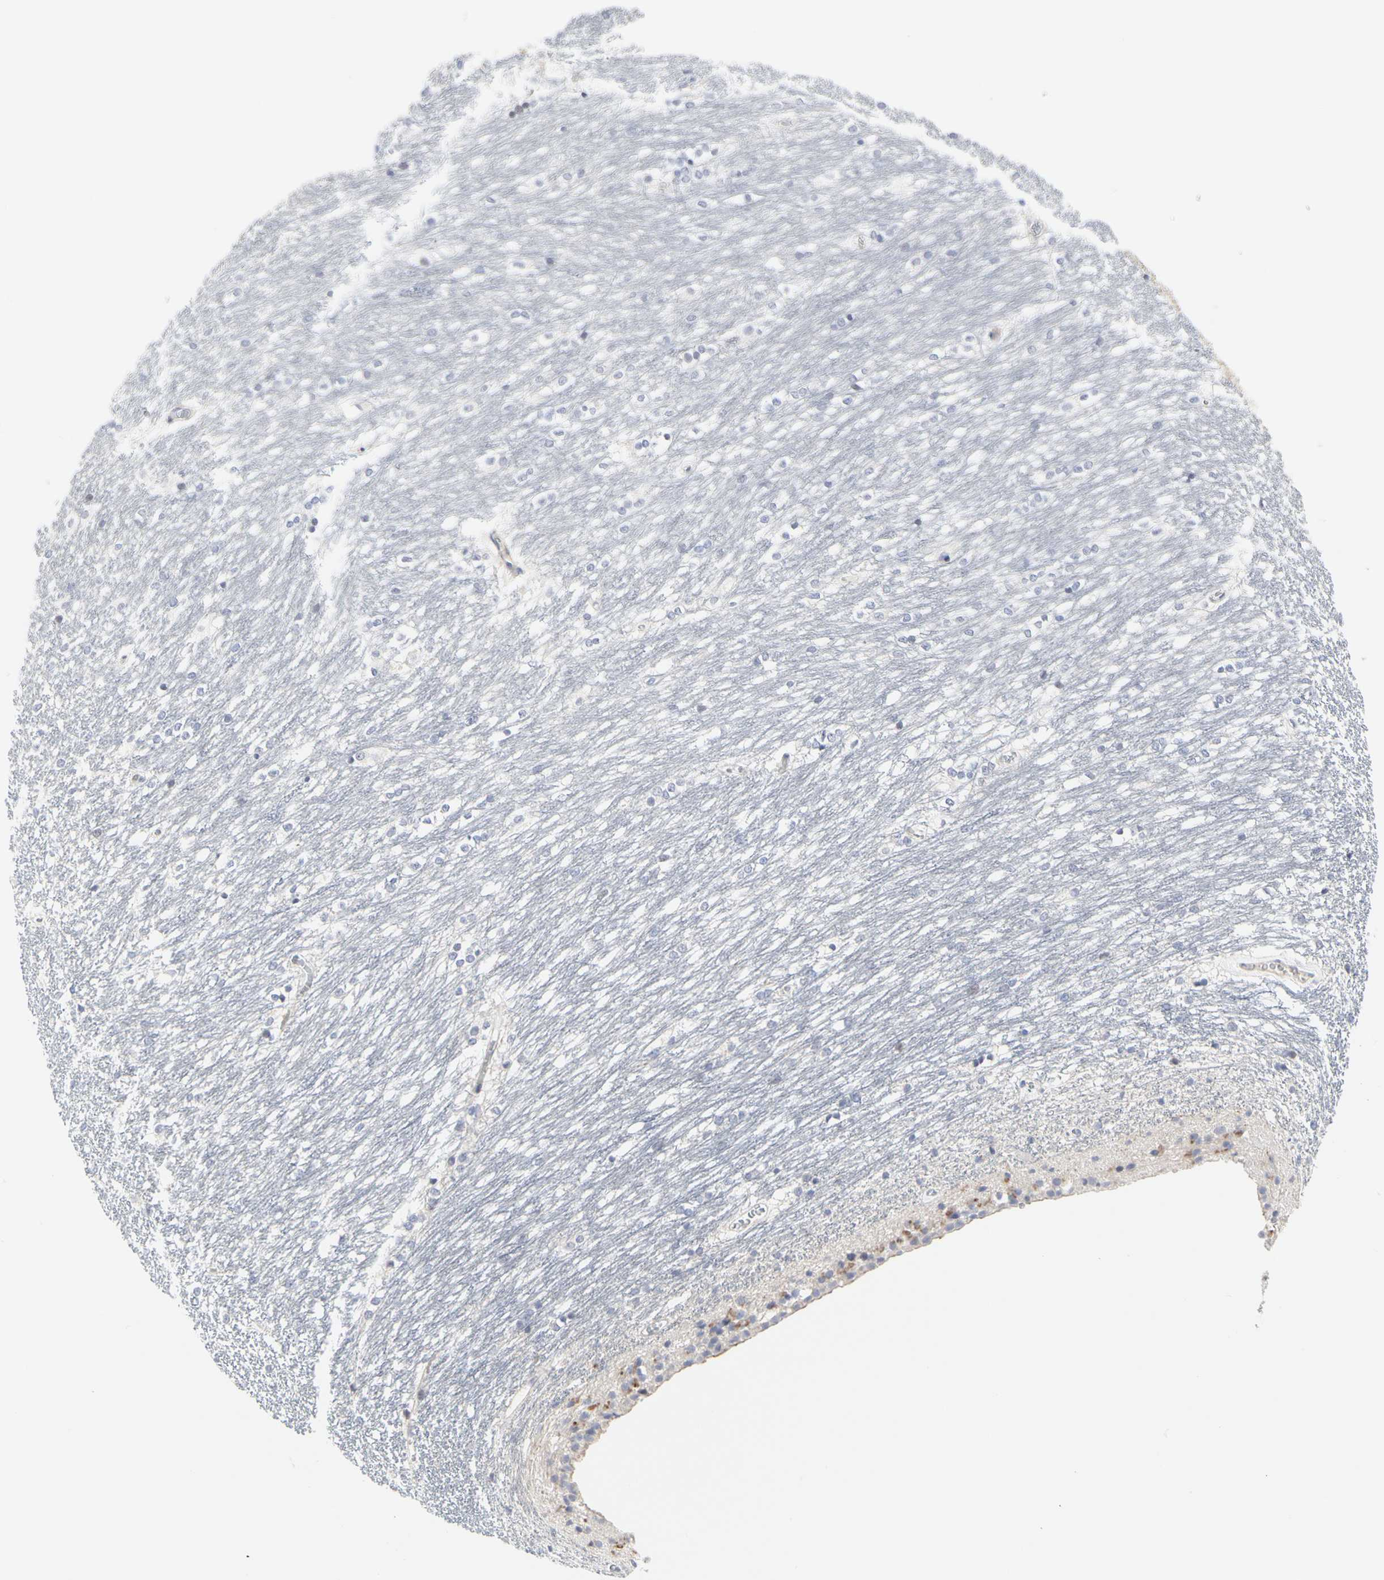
{"staining": {"intensity": "moderate", "quantity": "<25%", "location": "cytoplasmic/membranous"}, "tissue": "caudate", "cell_type": "Glial cells", "image_type": "normal", "snomed": [{"axis": "morphology", "description": "Normal tissue, NOS"}, {"axis": "topography", "description": "Lateral ventricle wall"}], "caption": "A micrograph of human caudate stained for a protein shows moderate cytoplasmic/membranous brown staining in glial cells. Using DAB (brown) and hematoxylin (blue) stains, captured at high magnification using brightfield microscopy.", "gene": "SHANK2", "patient": {"sex": "female", "age": 19}}